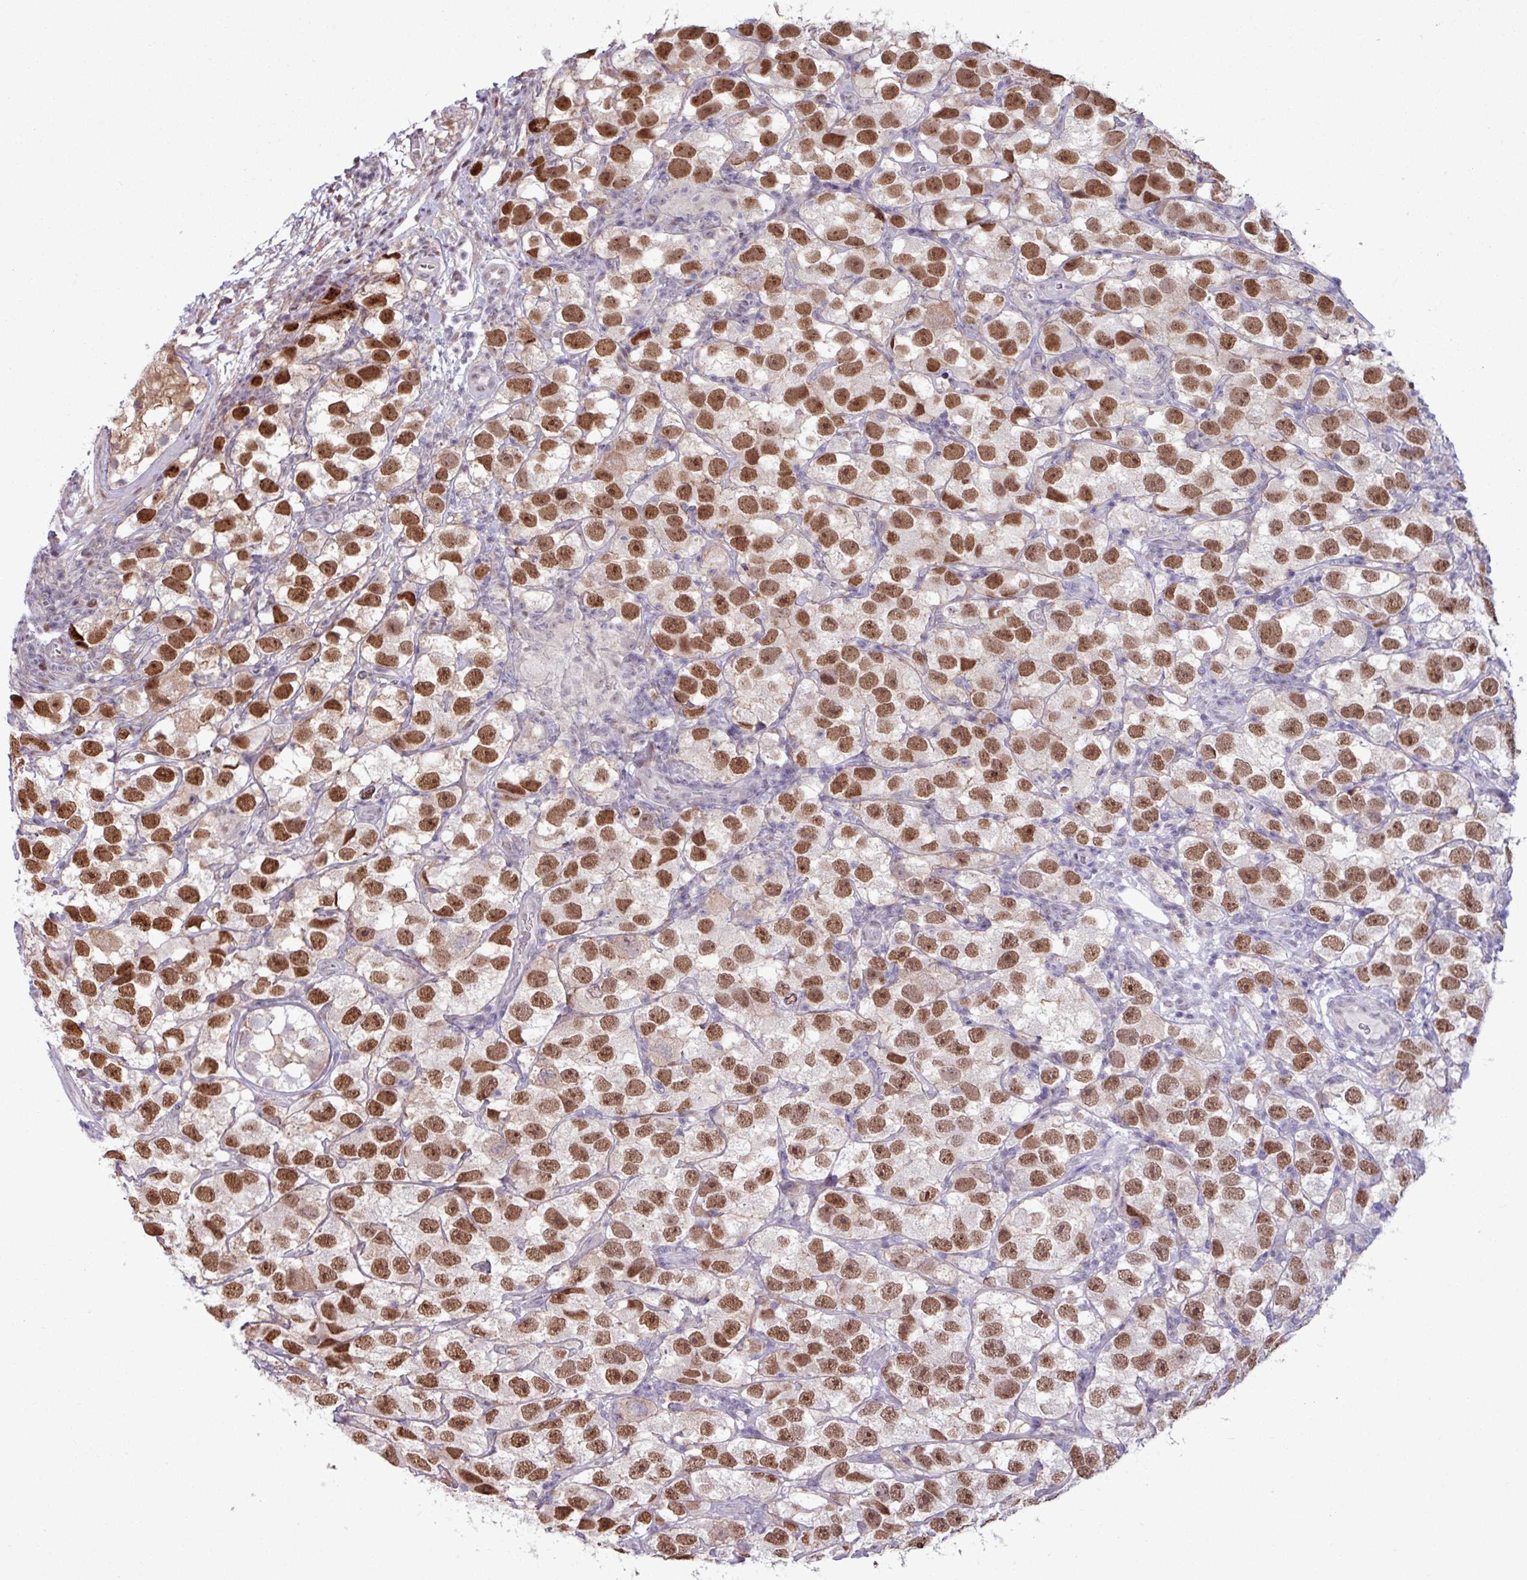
{"staining": {"intensity": "moderate", "quantity": ">75%", "location": "nuclear"}, "tissue": "testis cancer", "cell_type": "Tumor cells", "image_type": "cancer", "snomed": [{"axis": "morphology", "description": "Seminoma, NOS"}, {"axis": "topography", "description": "Testis"}], "caption": "Human testis cancer (seminoma) stained for a protein (brown) shows moderate nuclear positive positivity in approximately >75% of tumor cells.", "gene": "NOTCH2", "patient": {"sex": "male", "age": 26}}